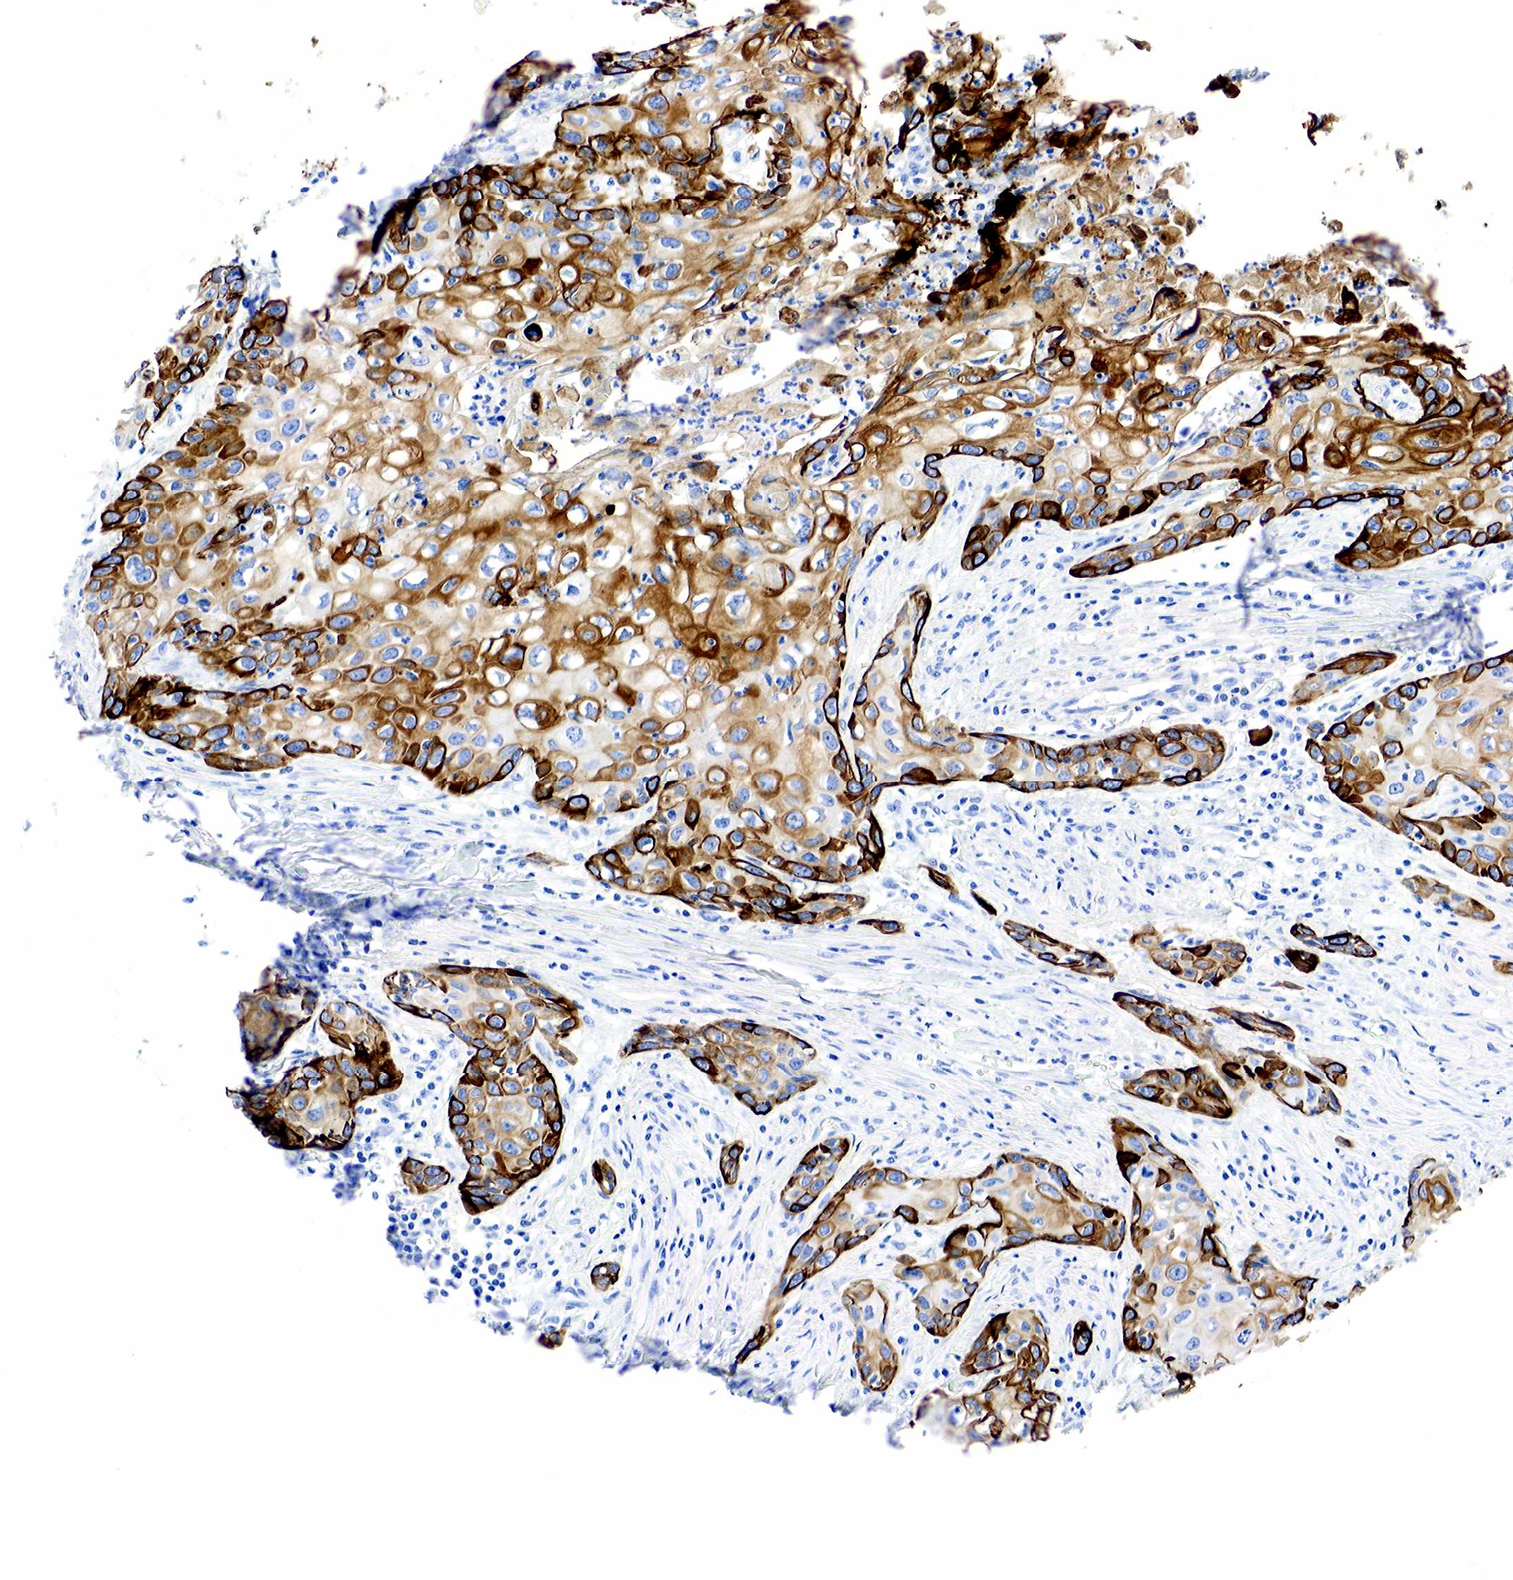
{"staining": {"intensity": "strong", "quantity": ">75%", "location": "cytoplasmic/membranous"}, "tissue": "urothelial cancer", "cell_type": "Tumor cells", "image_type": "cancer", "snomed": [{"axis": "morphology", "description": "Urothelial carcinoma, High grade"}, {"axis": "topography", "description": "Urinary bladder"}], "caption": "Urothelial cancer stained with immunohistochemistry demonstrates strong cytoplasmic/membranous expression in about >75% of tumor cells. (Brightfield microscopy of DAB IHC at high magnification).", "gene": "KRT7", "patient": {"sex": "male", "age": 54}}